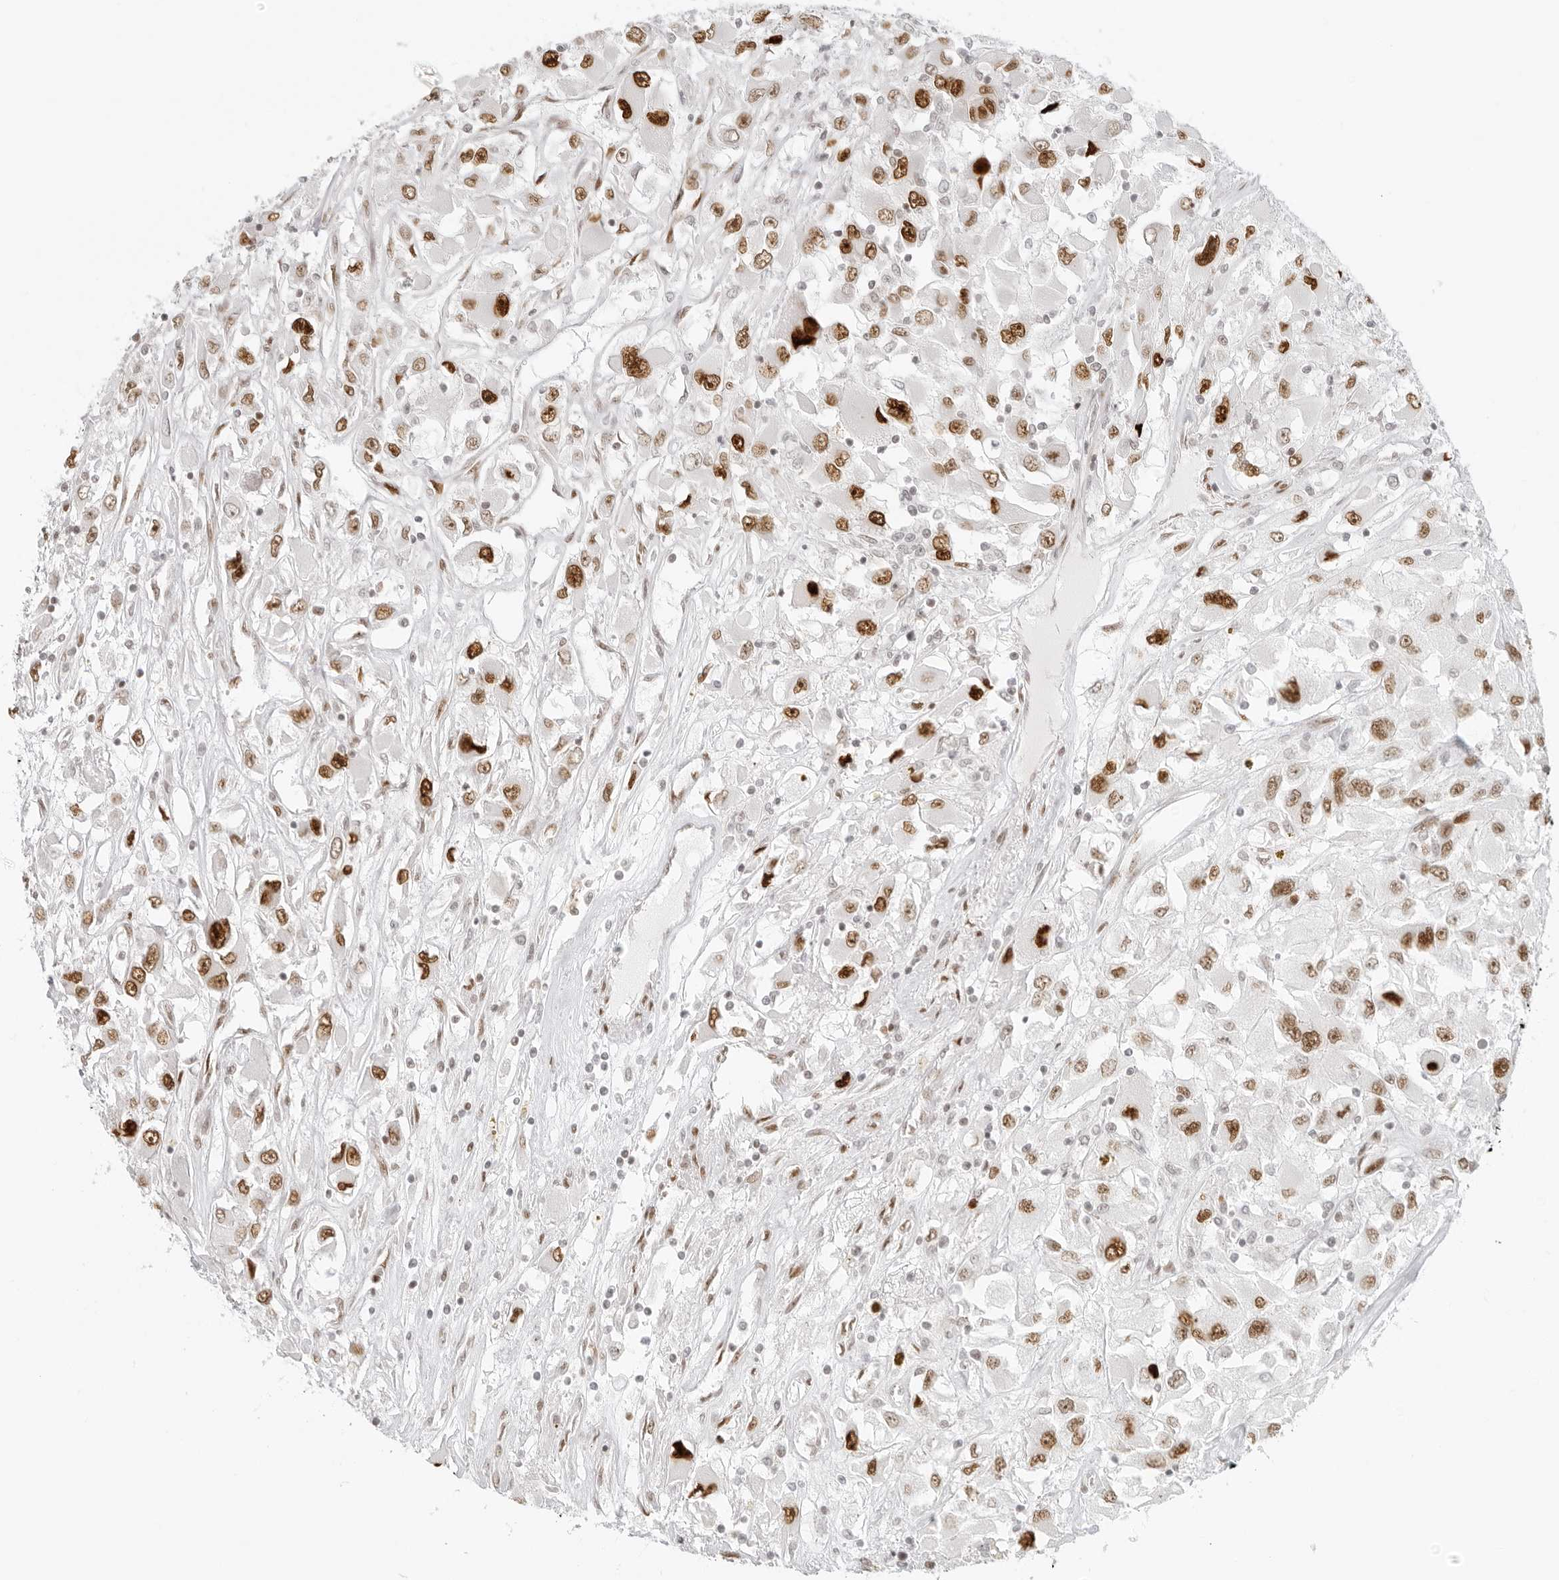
{"staining": {"intensity": "strong", "quantity": ">75%", "location": "nuclear"}, "tissue": "renal cancer", "cell_type": "Tumor cells", "image_type": "cancer", "snomed": [{"axis": "morphology", "description": "Adenocarcinoma, NOS"}, {"axis": "topography", "description": "Kidney"}], "caption": "Protein analysis of renal cancer tissue demonstrates strong nuclear staining in approximately >75% of tumor cells. (Brightfield microscopy of DAB IHC at high magnification).", "gene": "RCC1", "patient": {"sex": "female", "age": 52}}